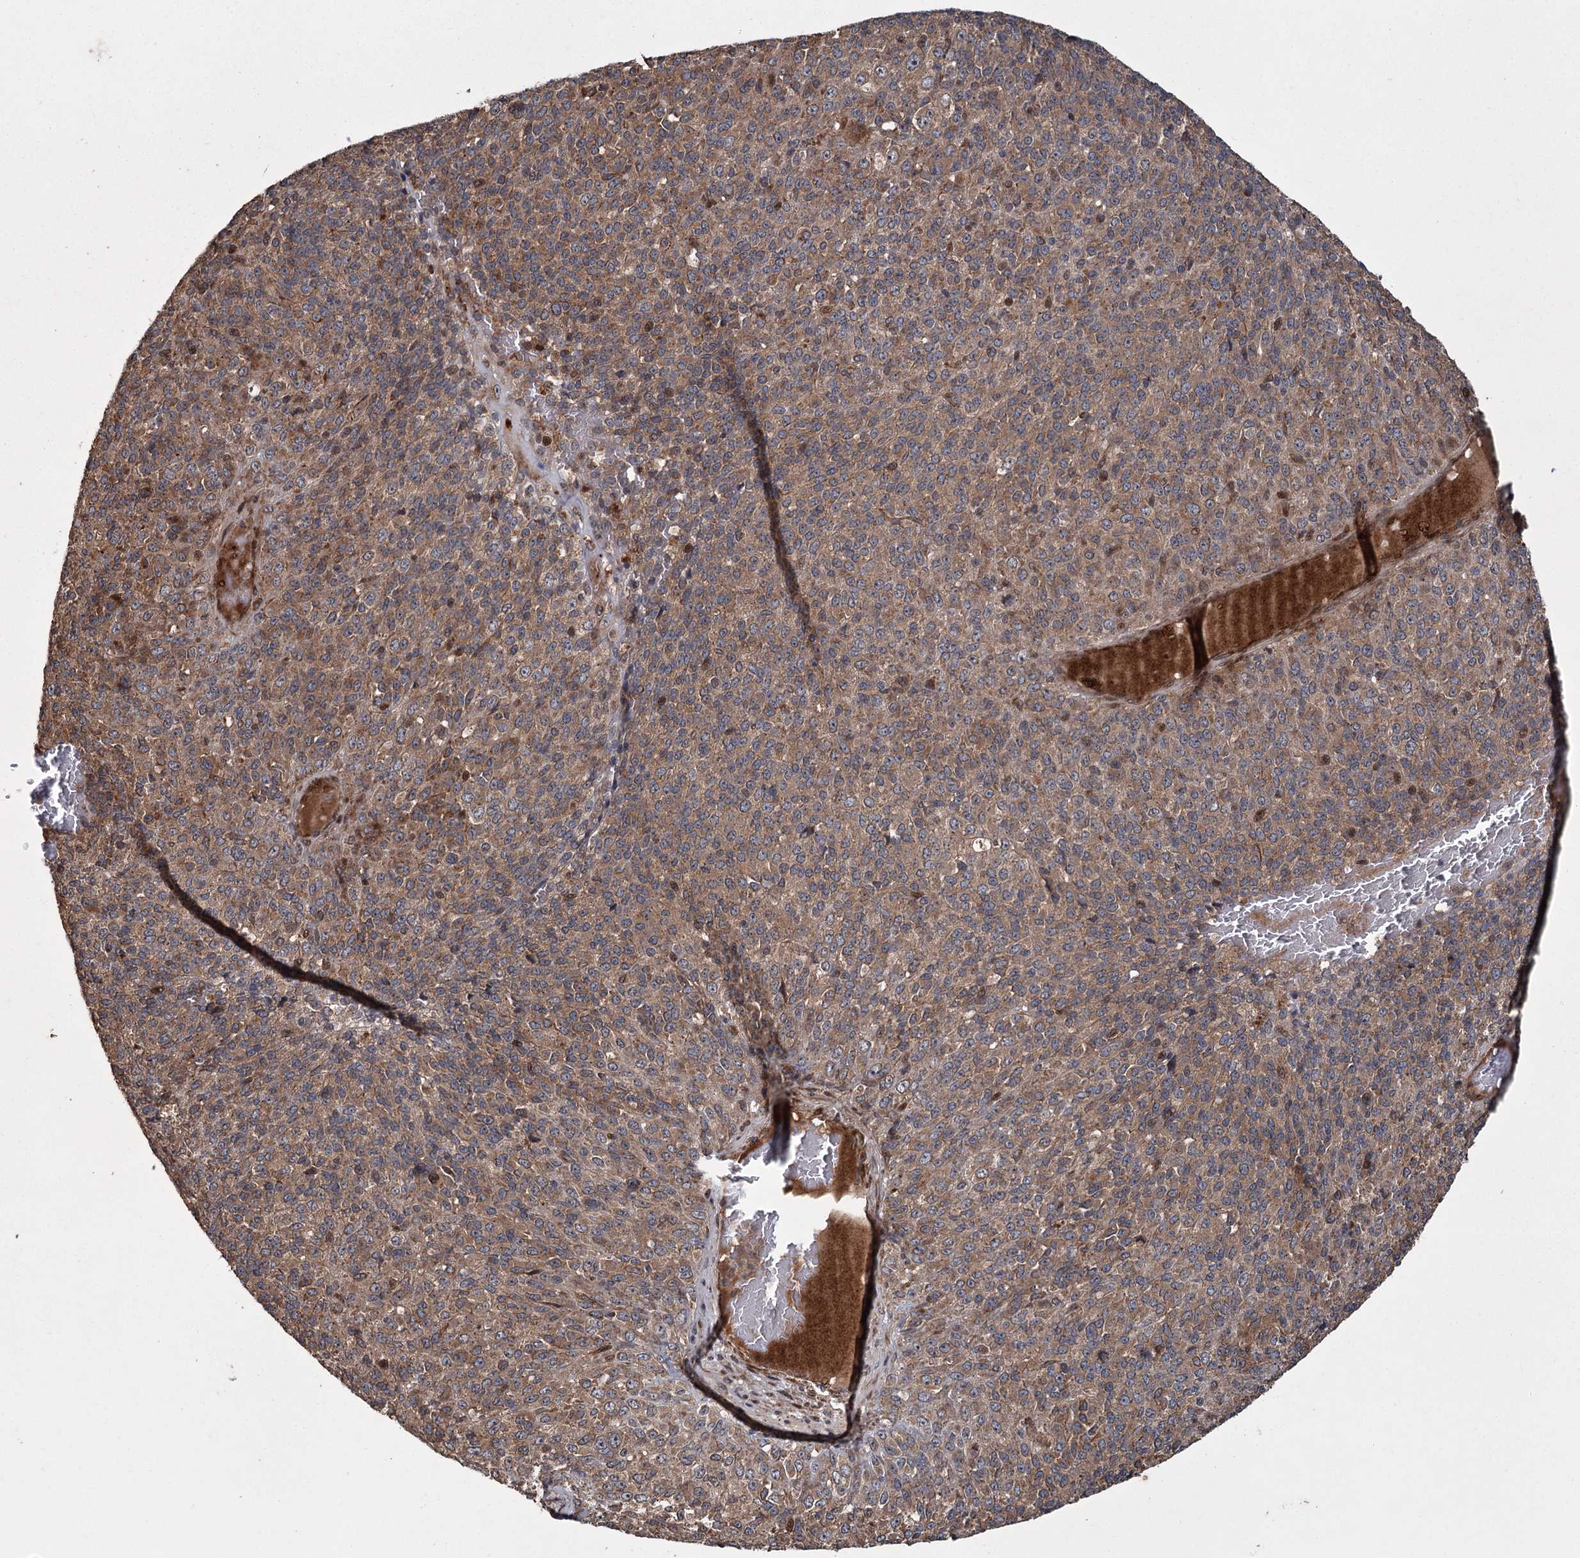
{"staining": {"intensity": "moderate", "quantity": "25%-75%", "location": "cytoplasmic/membranous"}, "tissue": "melanoma", "cell_type": "Tumor cells", "image_type": "cancer", "snomed": [{"axis": "morphology", "description": "Malignant melanoma, Metastatic site"}, {"axis": "topography", "description": "Brain"}], "caption": "Melanoma stained with a protein marker reveals moderate staining in tumor cells.", "gene": "RPAP3", "patient": {"sex": "female", "age": 56}}